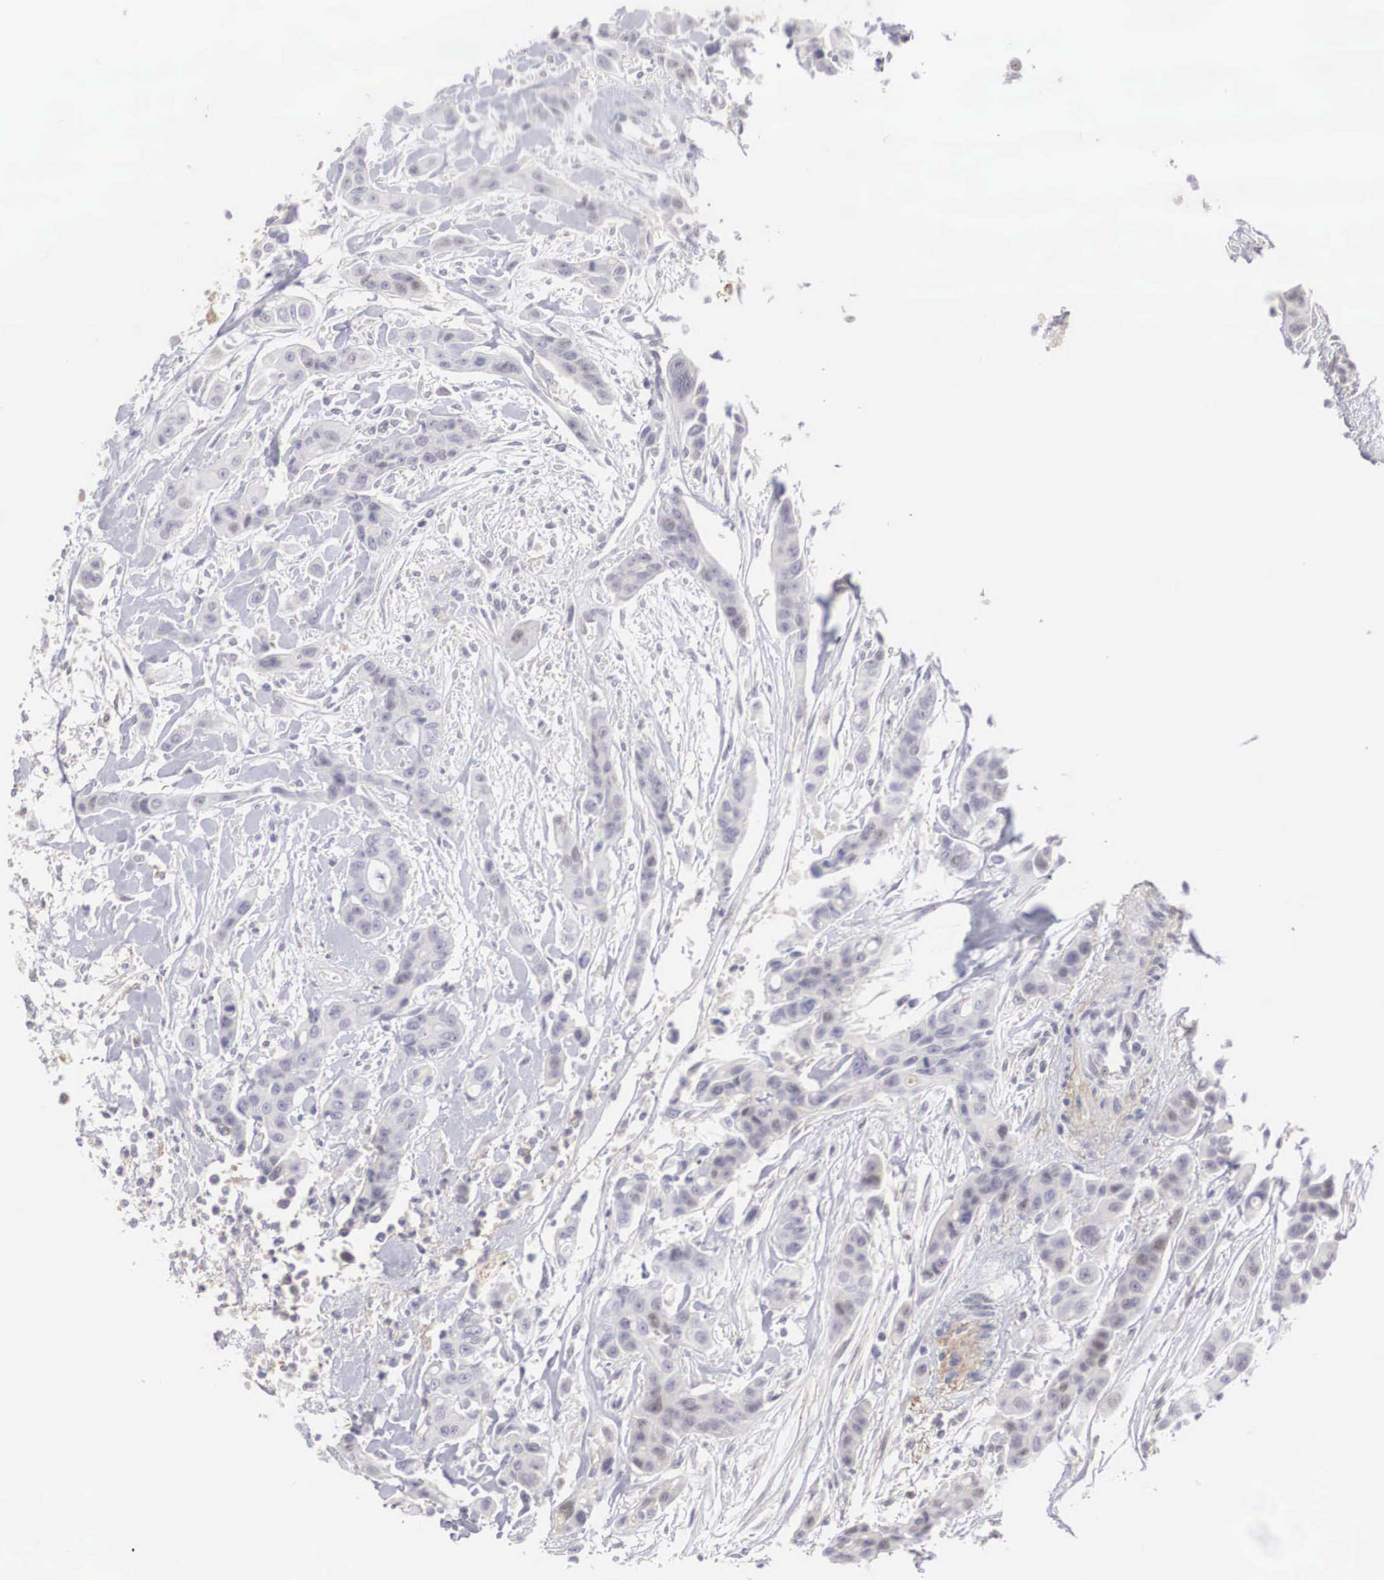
{"staining": {"intensity": "weak", "quantity": "<25%", "location": "cytoplasmic/membranous,nuclear"}, "tissue": "colorectal cancer", "cell_type": "Tumor cells", "image_type": "cancer", "snomed": [{"axis": "morphology", "description": "Adenocarcinoma, NOS"}, {"axis": "topography", "description": "Colon"}], "caption": "Colorectal cancer was stained to show a protein in brown. There is no significant positivity in tumor cells.", "gene": "RBPJ", "patient": {"sex": "female", "age": 70}}